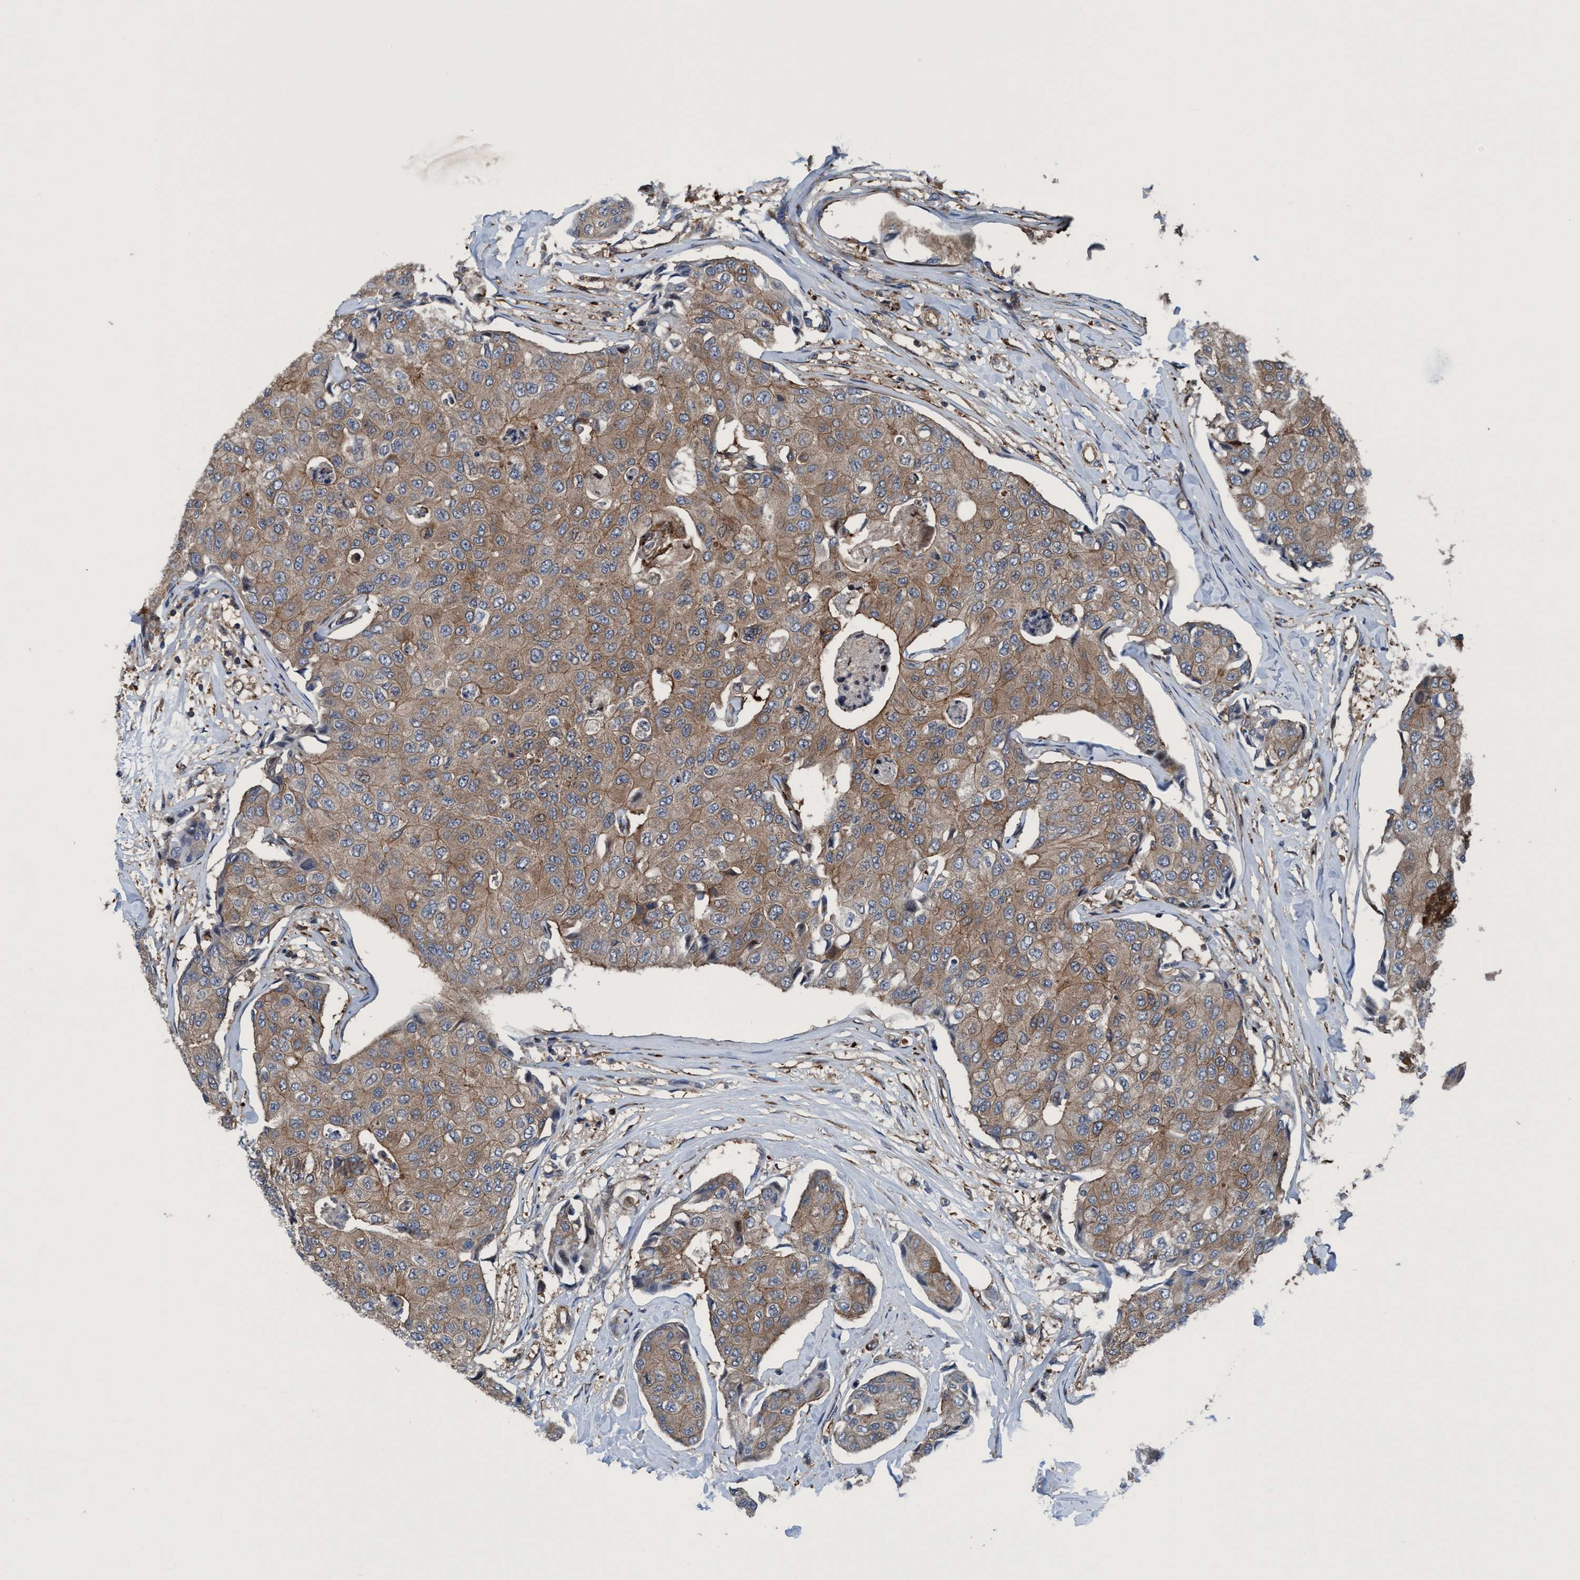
{"staining": {"intensity": "moderate", "quantity": ">75%", "location": "cytoplasmic/membranous"}, "tissue": "breast cancer", "cell_type": "Tumor cells", "image_type": "cancer", "snomed": [{"axis": "morphology", "description": "Duct carcinoma"}, {"axis": "topography", "description": "Breast"}], "caption": "Protein staining reveals moderate cytoplasmic/membranous expression in about >75% of tumor cells in breast cancer.", "gene": "NMT1", "patient": {"sex": "female", "age": 80}}